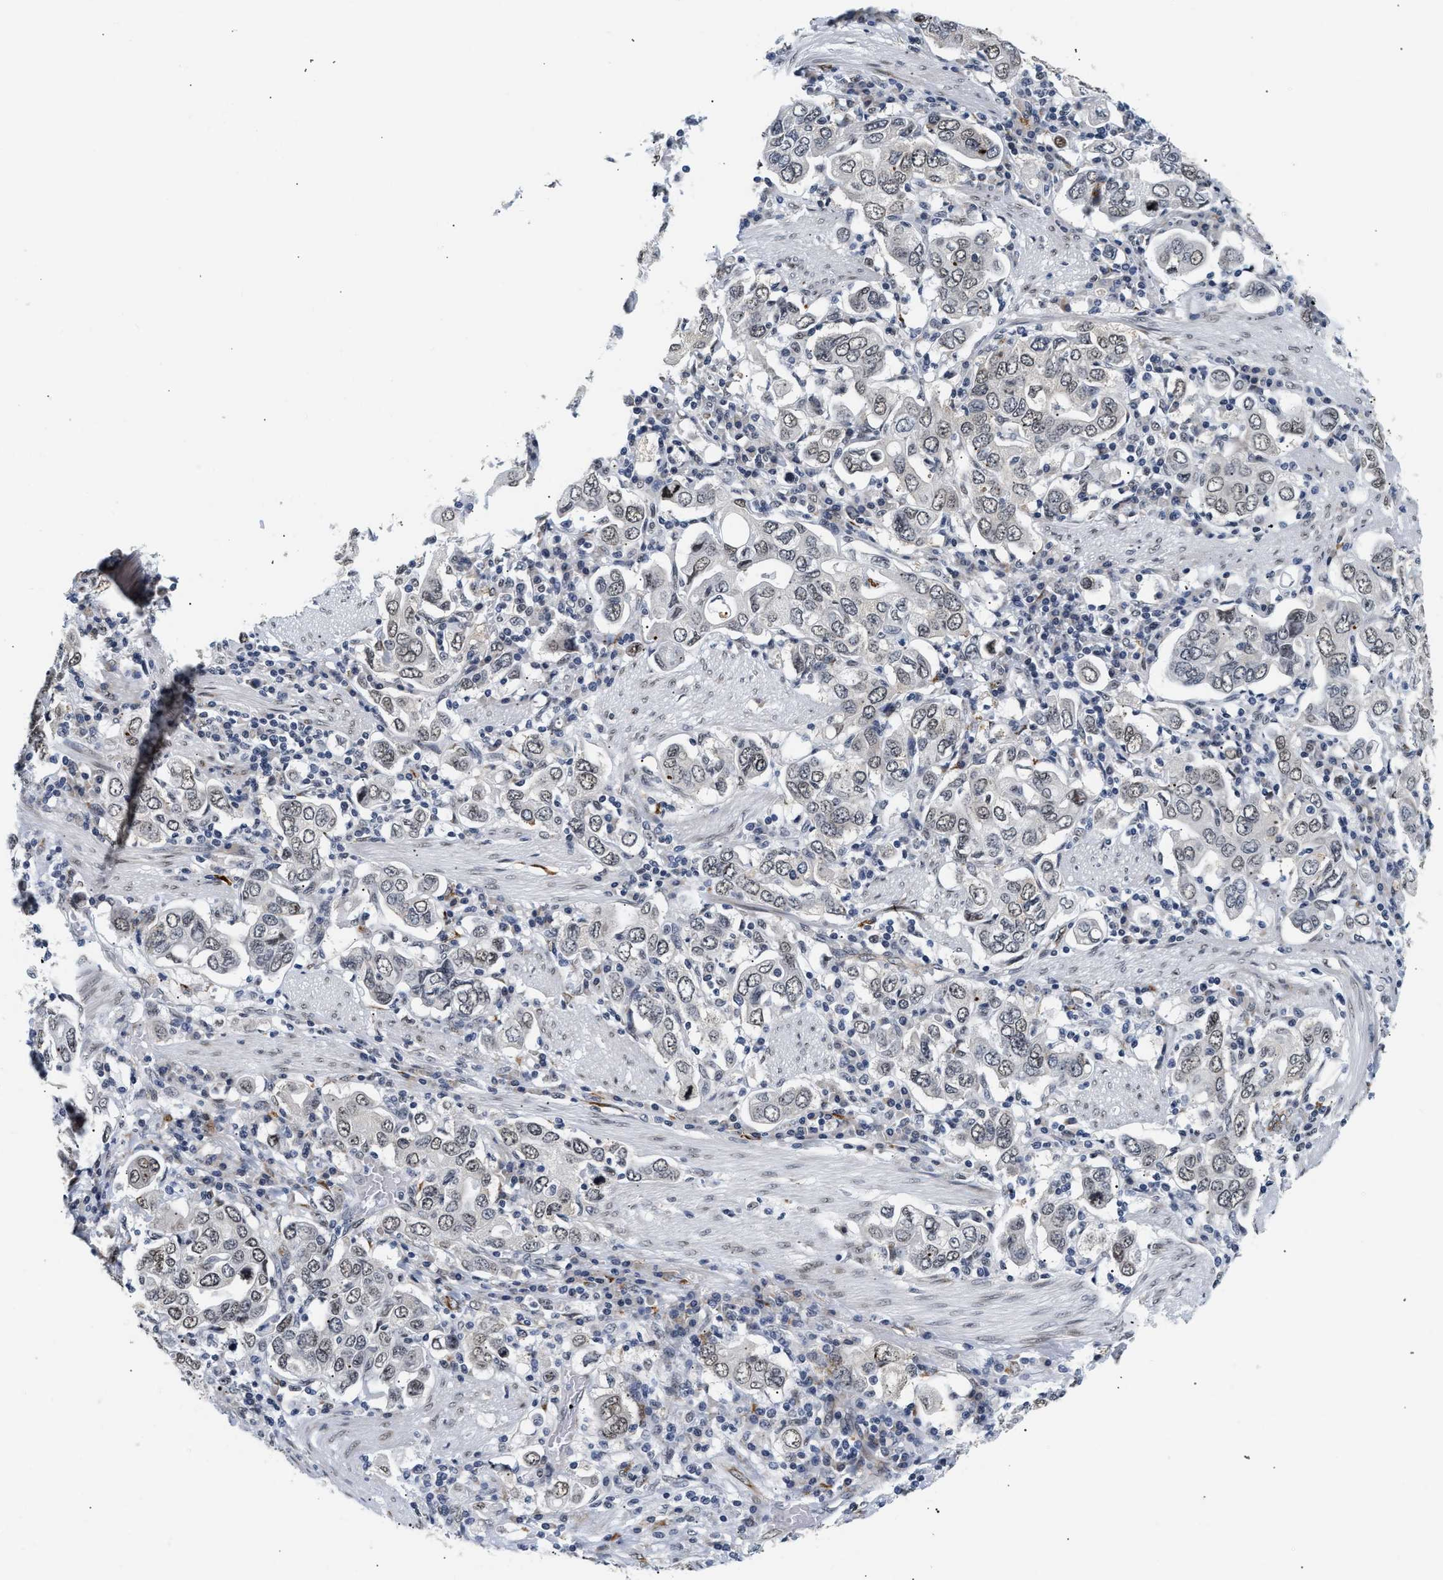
{"staining": {"intensity": "weak", "quantity": "25%-75%", "location": "nuclear"}, "tissue": "stomach cancer", "cell_type": "Tumor cells", "image_type": "cancer", "snomed": [{"axis": "morphology", "description": "Adenocarcinoma, NOS"}, {"axis": "topography", "description": "Stomach, upper"}], "caption": "Immunohistochemical staining of stomach adenocarcinoma shows weak nuclear protein positivity in about 25%-75% of tumor cells. (DAB IHC with brightfield microscopy, high magnification).", "gene": "THOC1", "patient": {"sex": "male", "age": 62}}